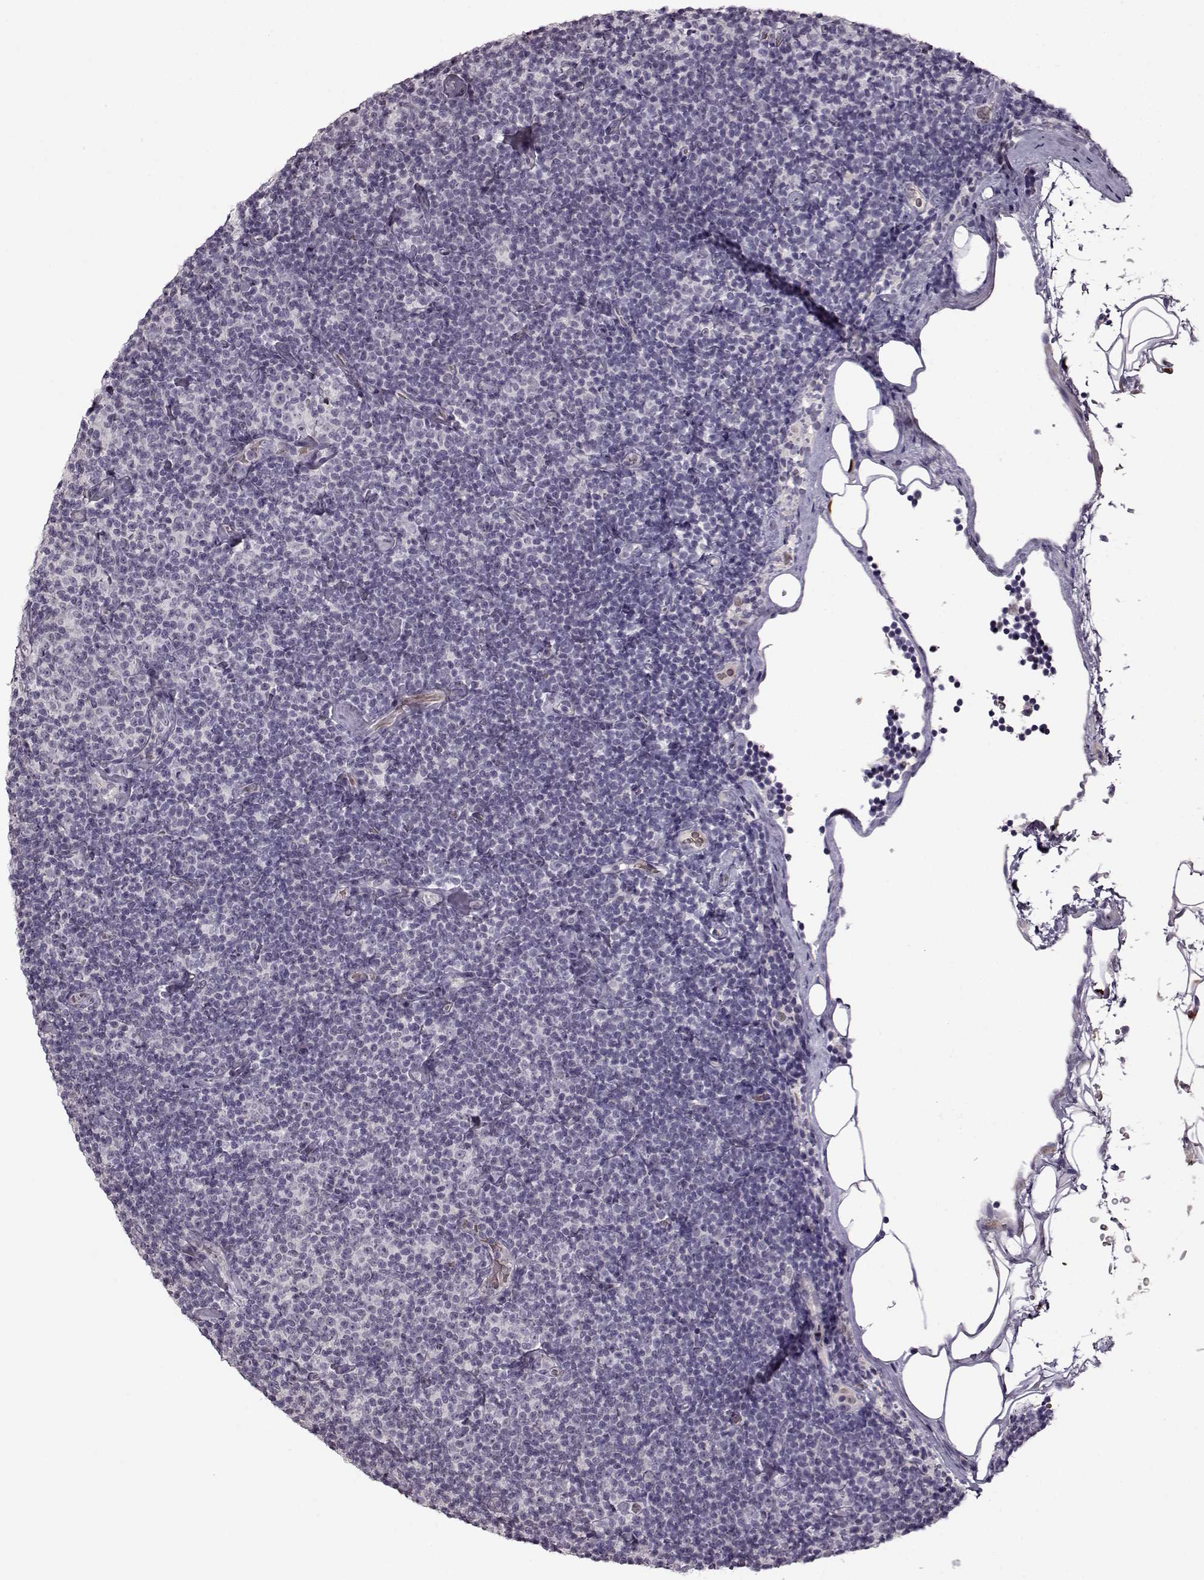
{"staining": {"intensity": "negative", "quantity": "none", "location": "none"}, "tissue": "lymphoma", "cell_type": "Tumor cells", "image_type": "cancer", "snomed": [{"axis": "morphology", "description": "Malignant lymphoma, non-Hodgkin's type, Low grade"}, {"axis": "topography", "description": "Lymph node"}], "caption": "IHC photomicrograph of neoplastic tissue: malignant lymphoma, non-Hodgkin's type (low-grade) stained with DAB (3,3'-diaminobenzidine) reveals no significant protein expression in tumor cells.", "gene": "CNGA3", "patient": {"sex": "male", "age": 81}}